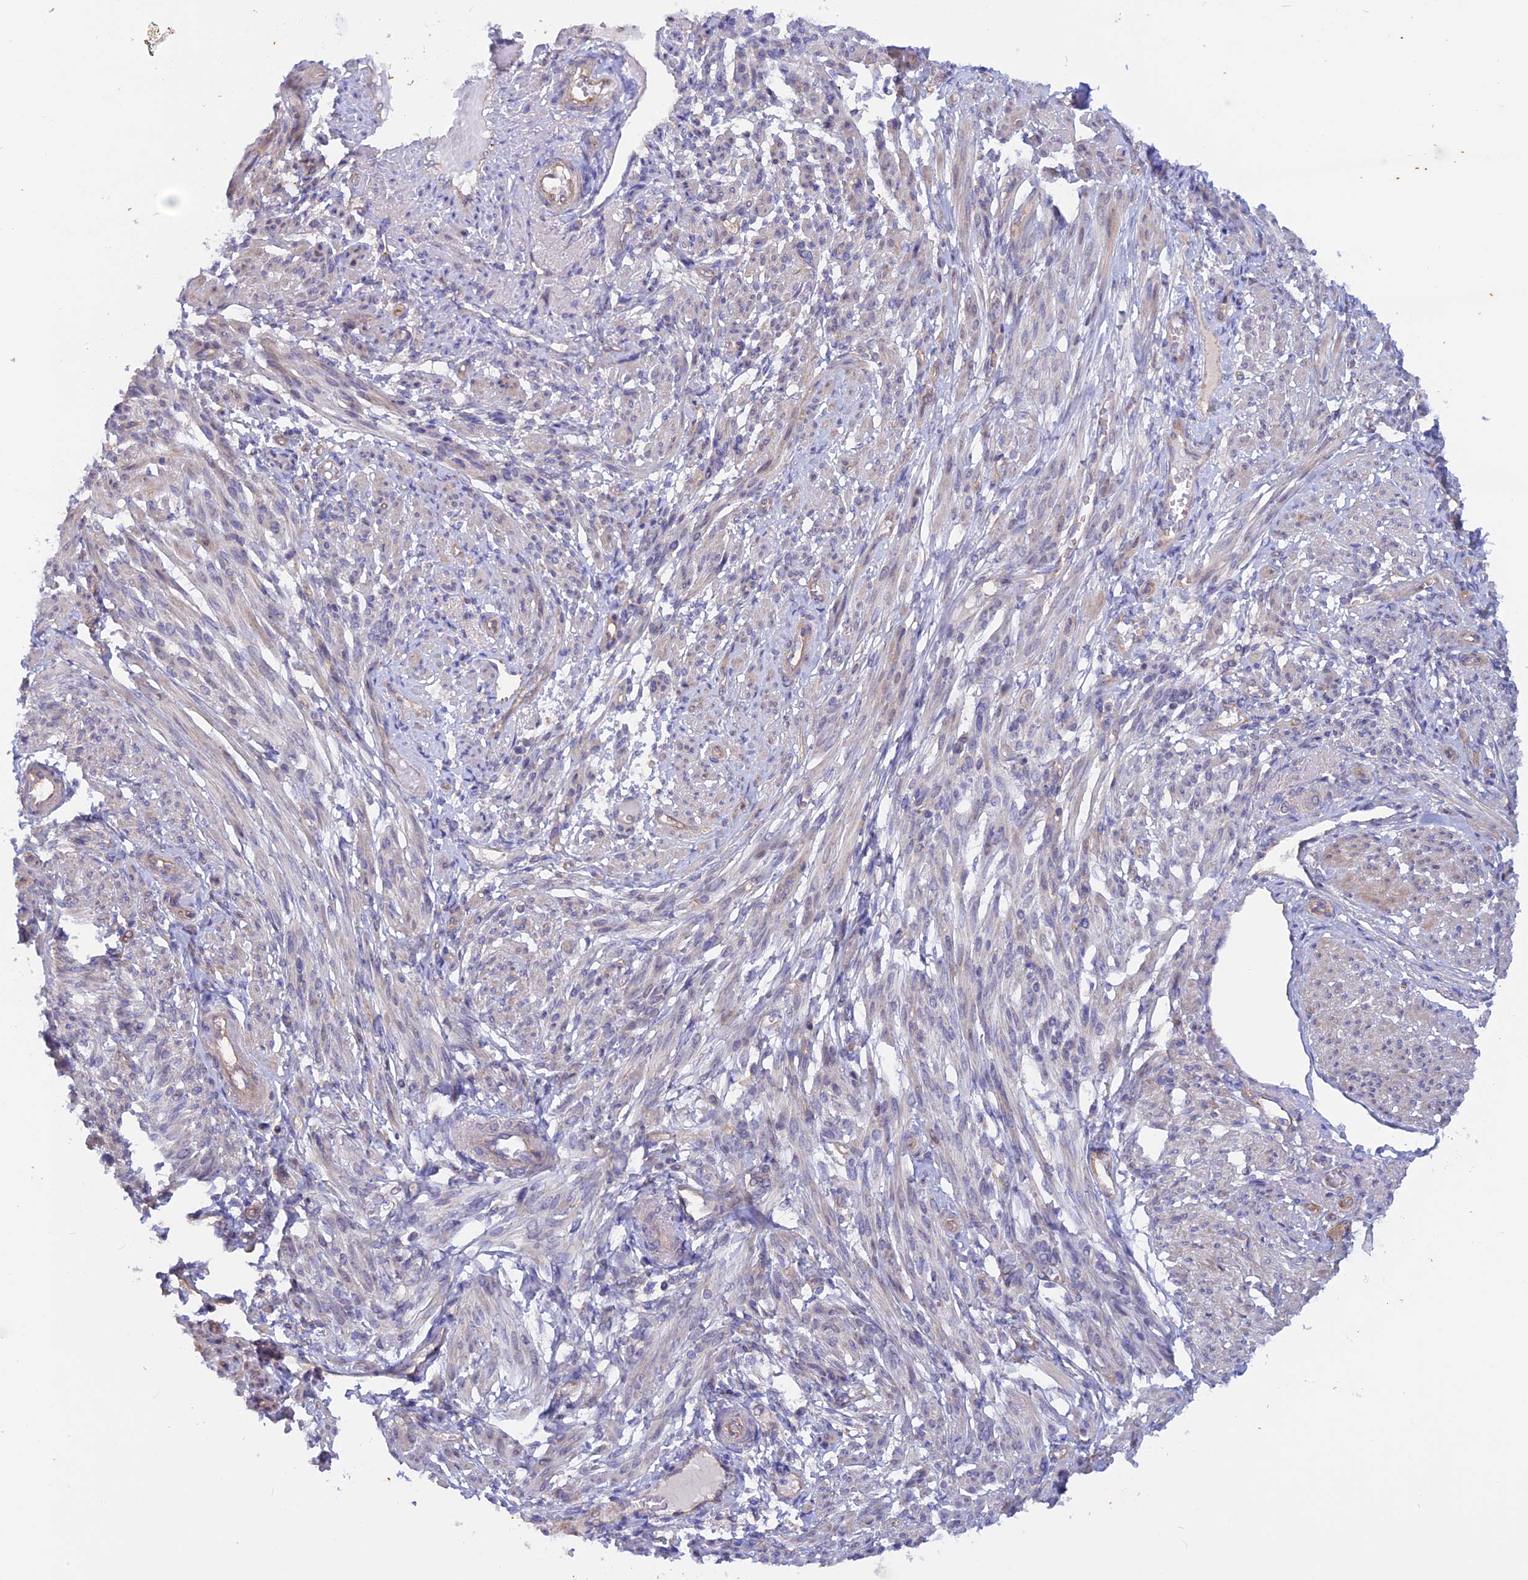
{"staining": {"intensity": "weak", "quantity": "25%-75%", "location": "cytoplasmic/membranous"}, "tissue": "smooth muscle", "cell_type": "Smooth muscle cells", "image_type": "normal", "snomed": [{"axis": "morphology", "description": "Normal tissue, NOS"}, {"axis": "topography", "description": "Smooth muscle"}], "caption": "The image exhibits immunohistochemical staining of unremarkable smooth muscle. There is weak cytoplasmic/membranous expression is appreciated in about 25%-75% of smooth muscle cells. The staining was performed using DAB to visualize the protein expression in brown, while the nuclei were stained in blue with hematoxylin (Magnification: 20x).", "gene": "HYCC1", "patient": {"sex": "female", "age": 39}}